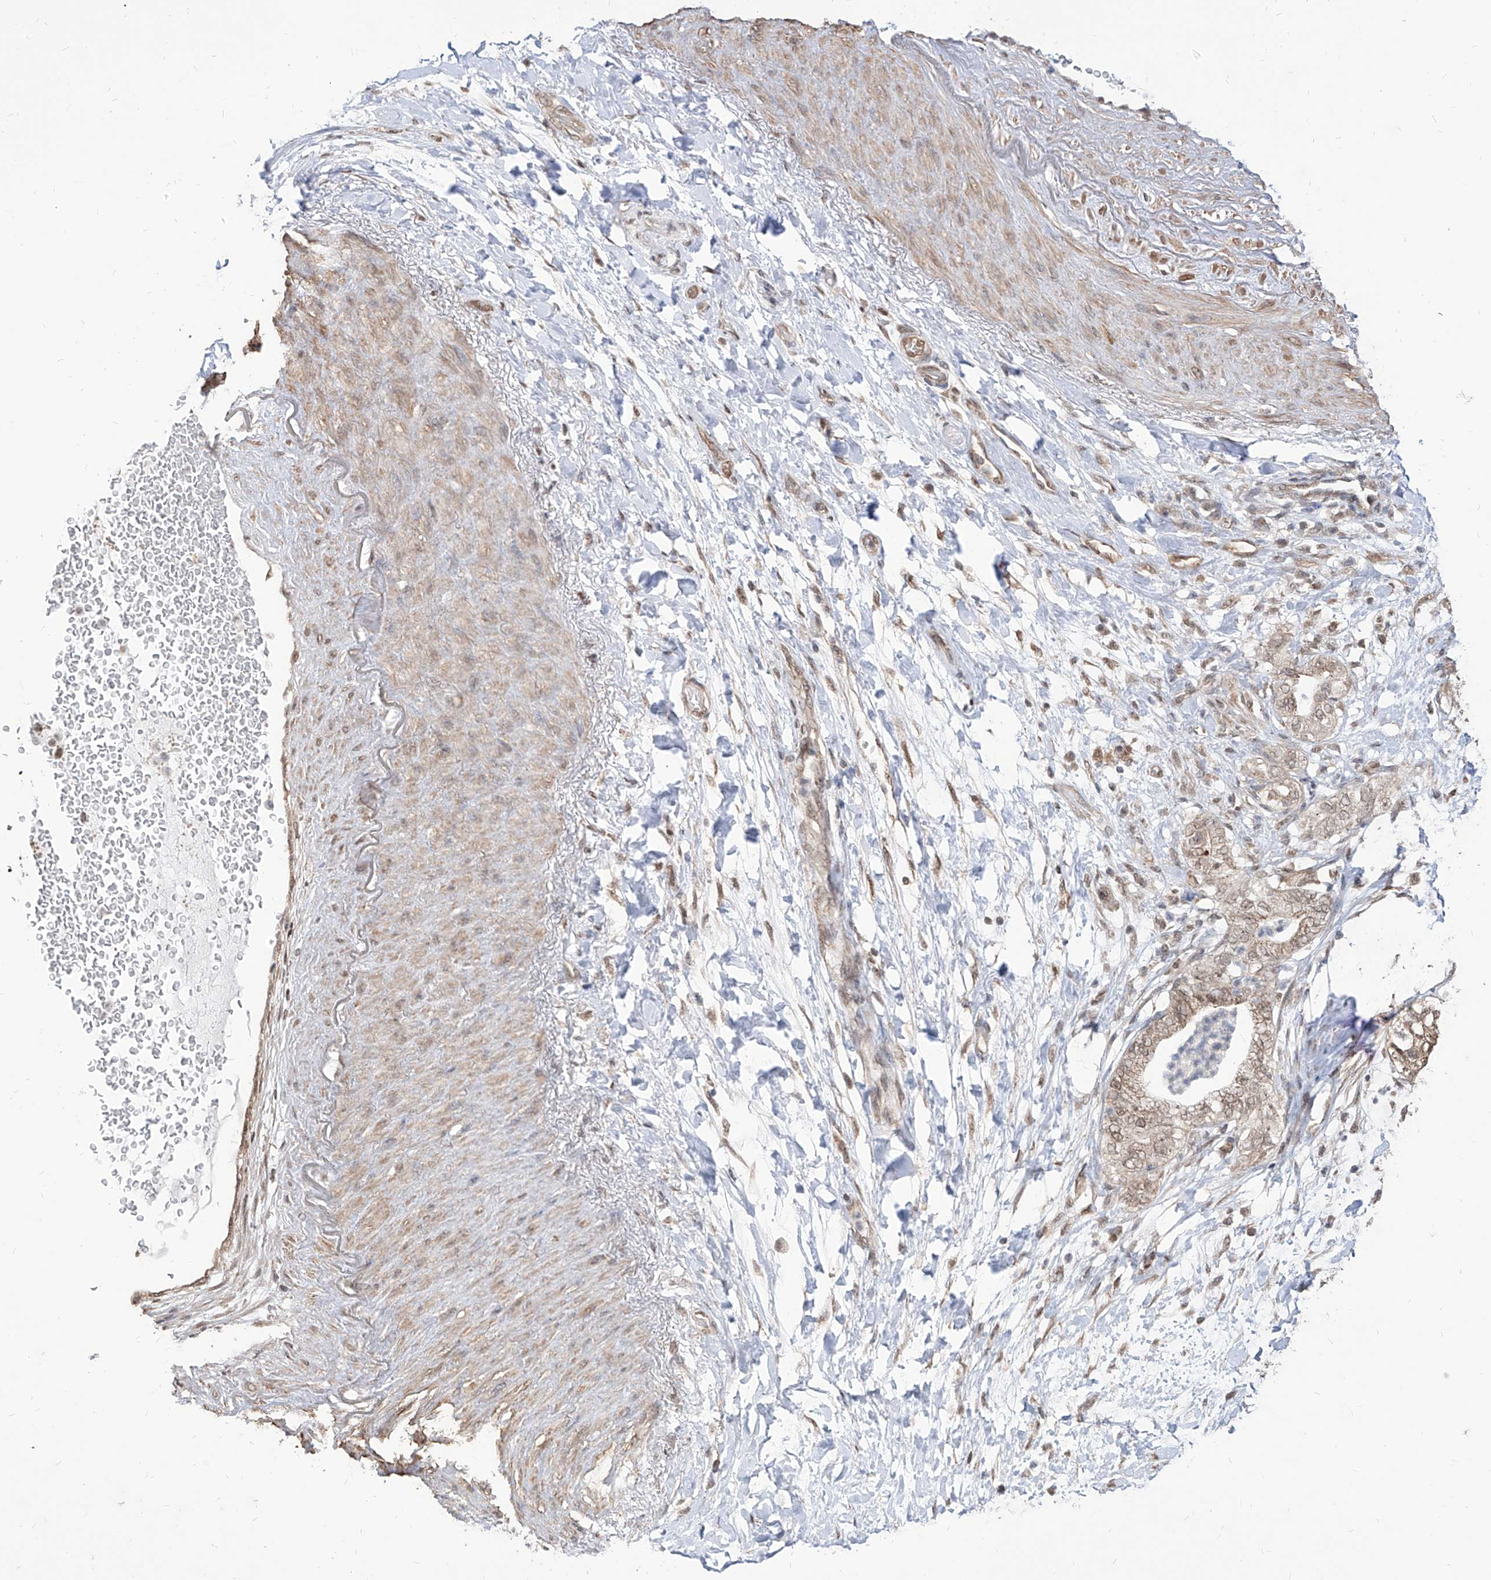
{"staining": {"intensity": "weak", "quantity": "25%-75%", "location": "cytoplasmic/membranous,nuclear"}, "tissue": "pancreatic cancer", "cell_type": "Tumor cells", "image_type": "cancer", "snomed": [{"axis": "morphology", "description": "Adenocarcinoma, NOS"}, {"axis": "topography", "description": "Pancreas"}], "caption": "Tumor cells demonstrate weak cytoplasmic/membranous and nuclear positivity in approximately 25%-75% of cells in adenocarcinoma (pancreatic).", "gene": "C8orf82", "patient": {"sex": "female", "age": 73}}